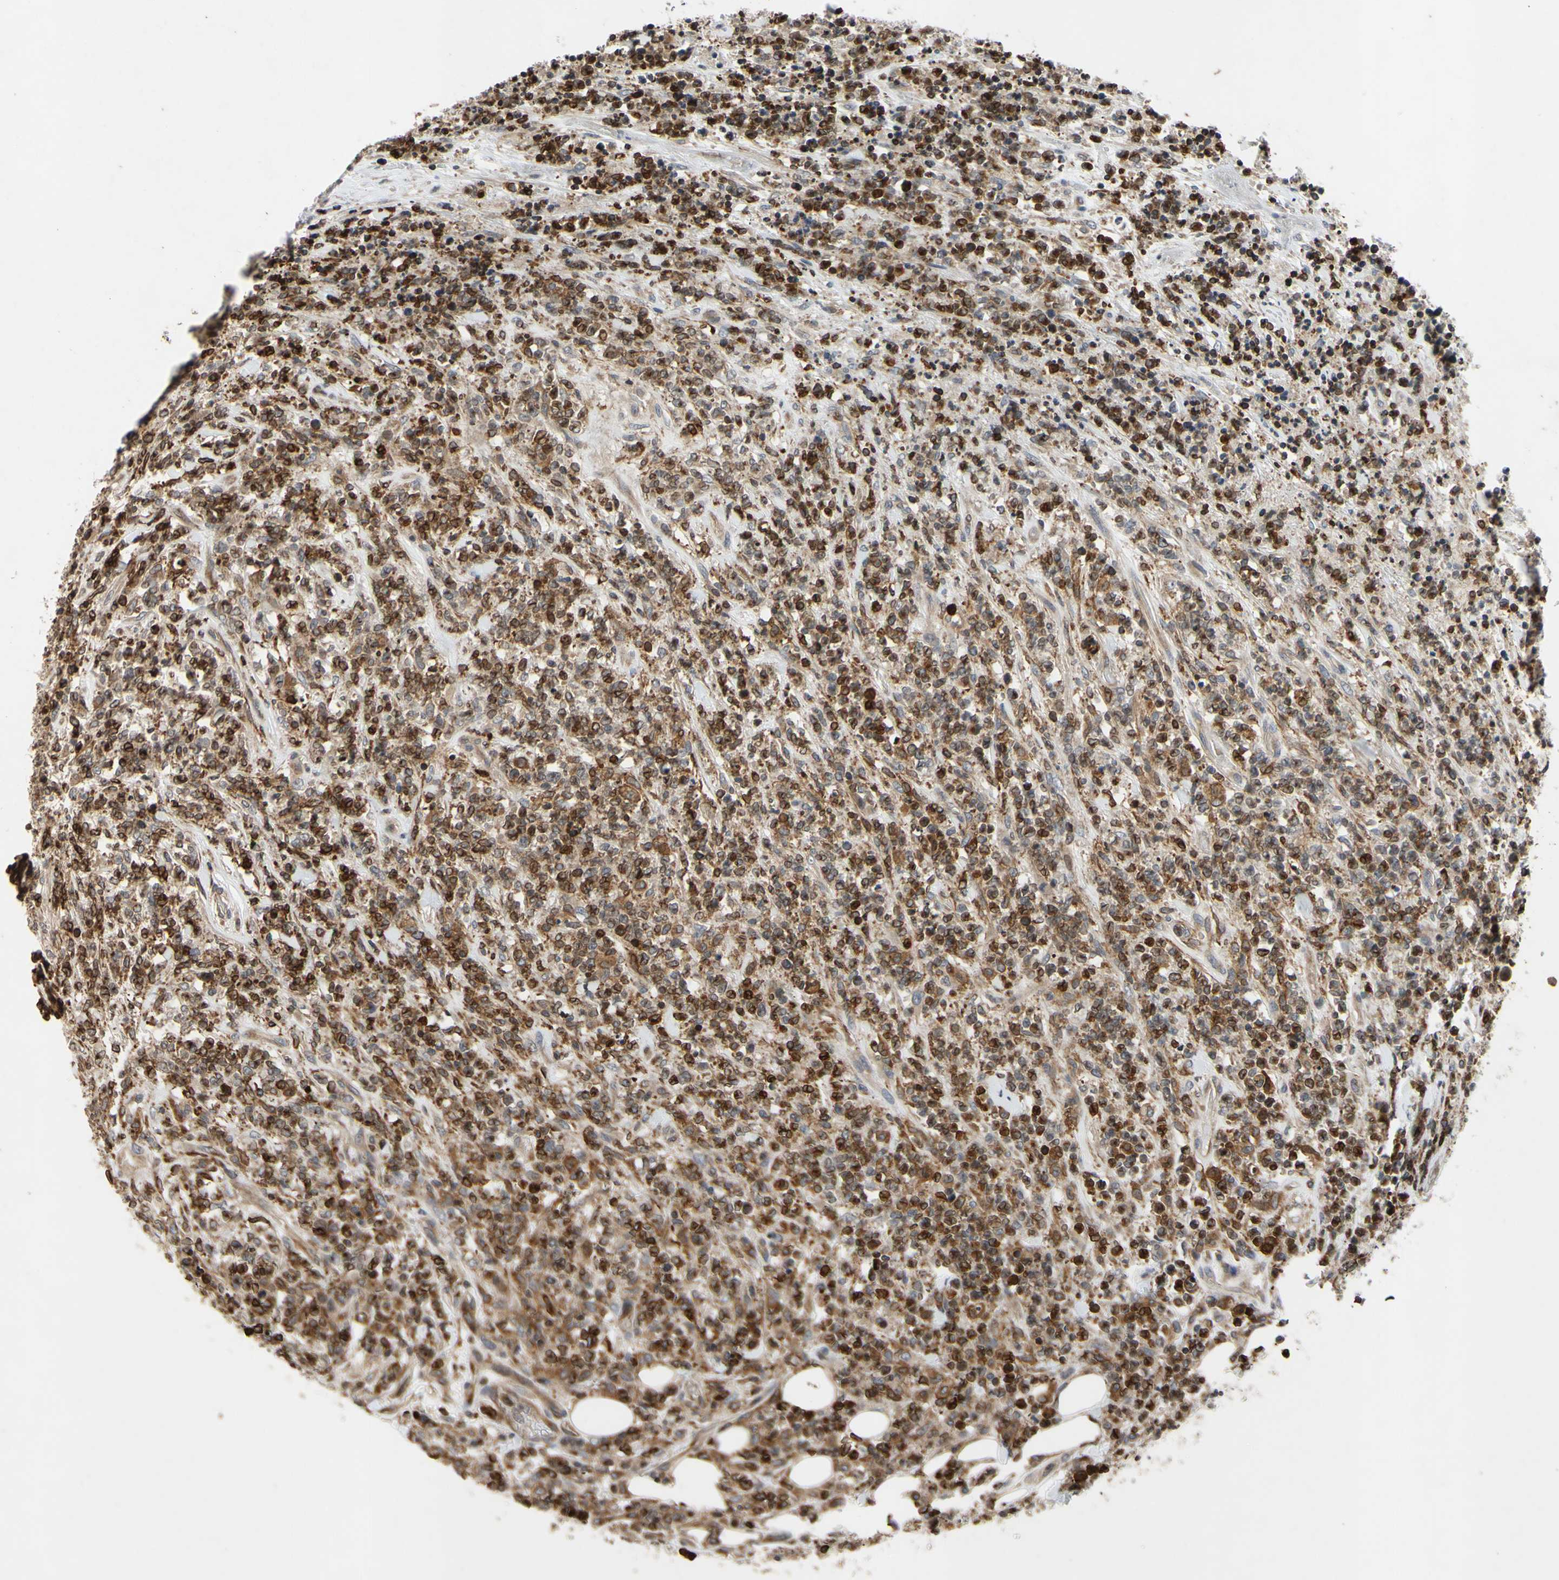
{"staining": {"intensity": "strong", "quantity": "25%-75%", "location": "cytoplasmic/membranous"}, "tissue": "lymphoma", "cell_type": "Tumor cells", "image_type": "cancer", "snomed": [{"axis": "morphology", "description": "Malignant lymphoma, non-Hodgkin's type, High grade"}, {"axis": "topography", "description": "Soft tissue"}], "caption": "Human malignant lymphoma, non-Hodgkin's type (high-grade) stained with a protein marker reveals strong staining in tumor cells.", "gene": "PLXNA2", "patient": {"sex": "male", "age": 18}}